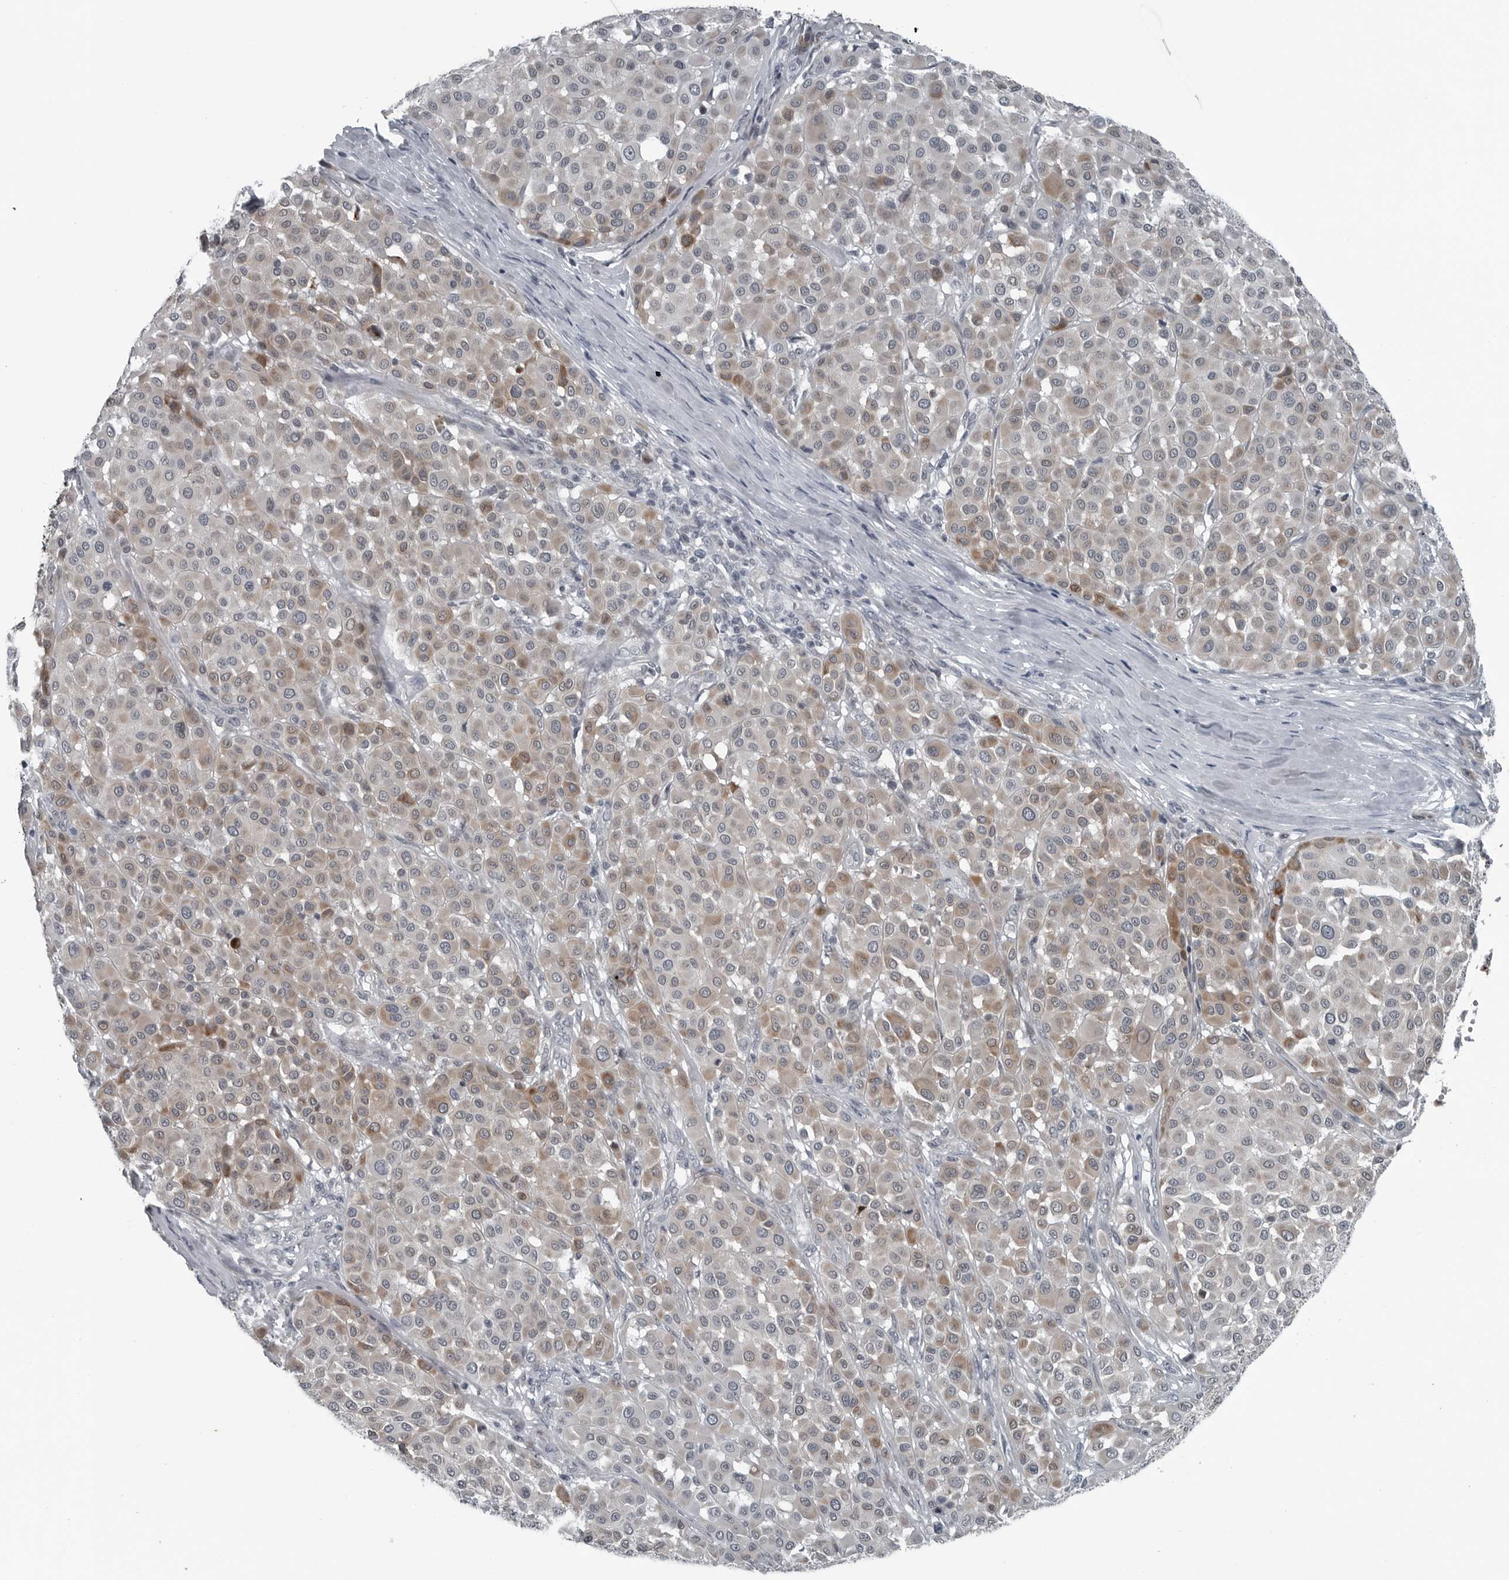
{"staining": {"intensity": "weak", "quantity": "25%-75%", "location": "cytoplasmic/membranous"}, "tissue": "melanoma", "cell_type": "Tumor cells", "image_type": "cancer", "snomed": [{"axis": "morphology", "description": "Malignant melanoma, Metastatic site"}, {"axis": "topography", "description": "Soft tissue"}], "caption": "The histopathology image shows immunohistochemical staining of malignant melanoma (metastatic site). There is weak cytoplasmic/membranous expression is present in approximately 25%-75% of tumor cells.", "gene": "DNAAF11", "patient": {"sex": "male", "age": 41}}